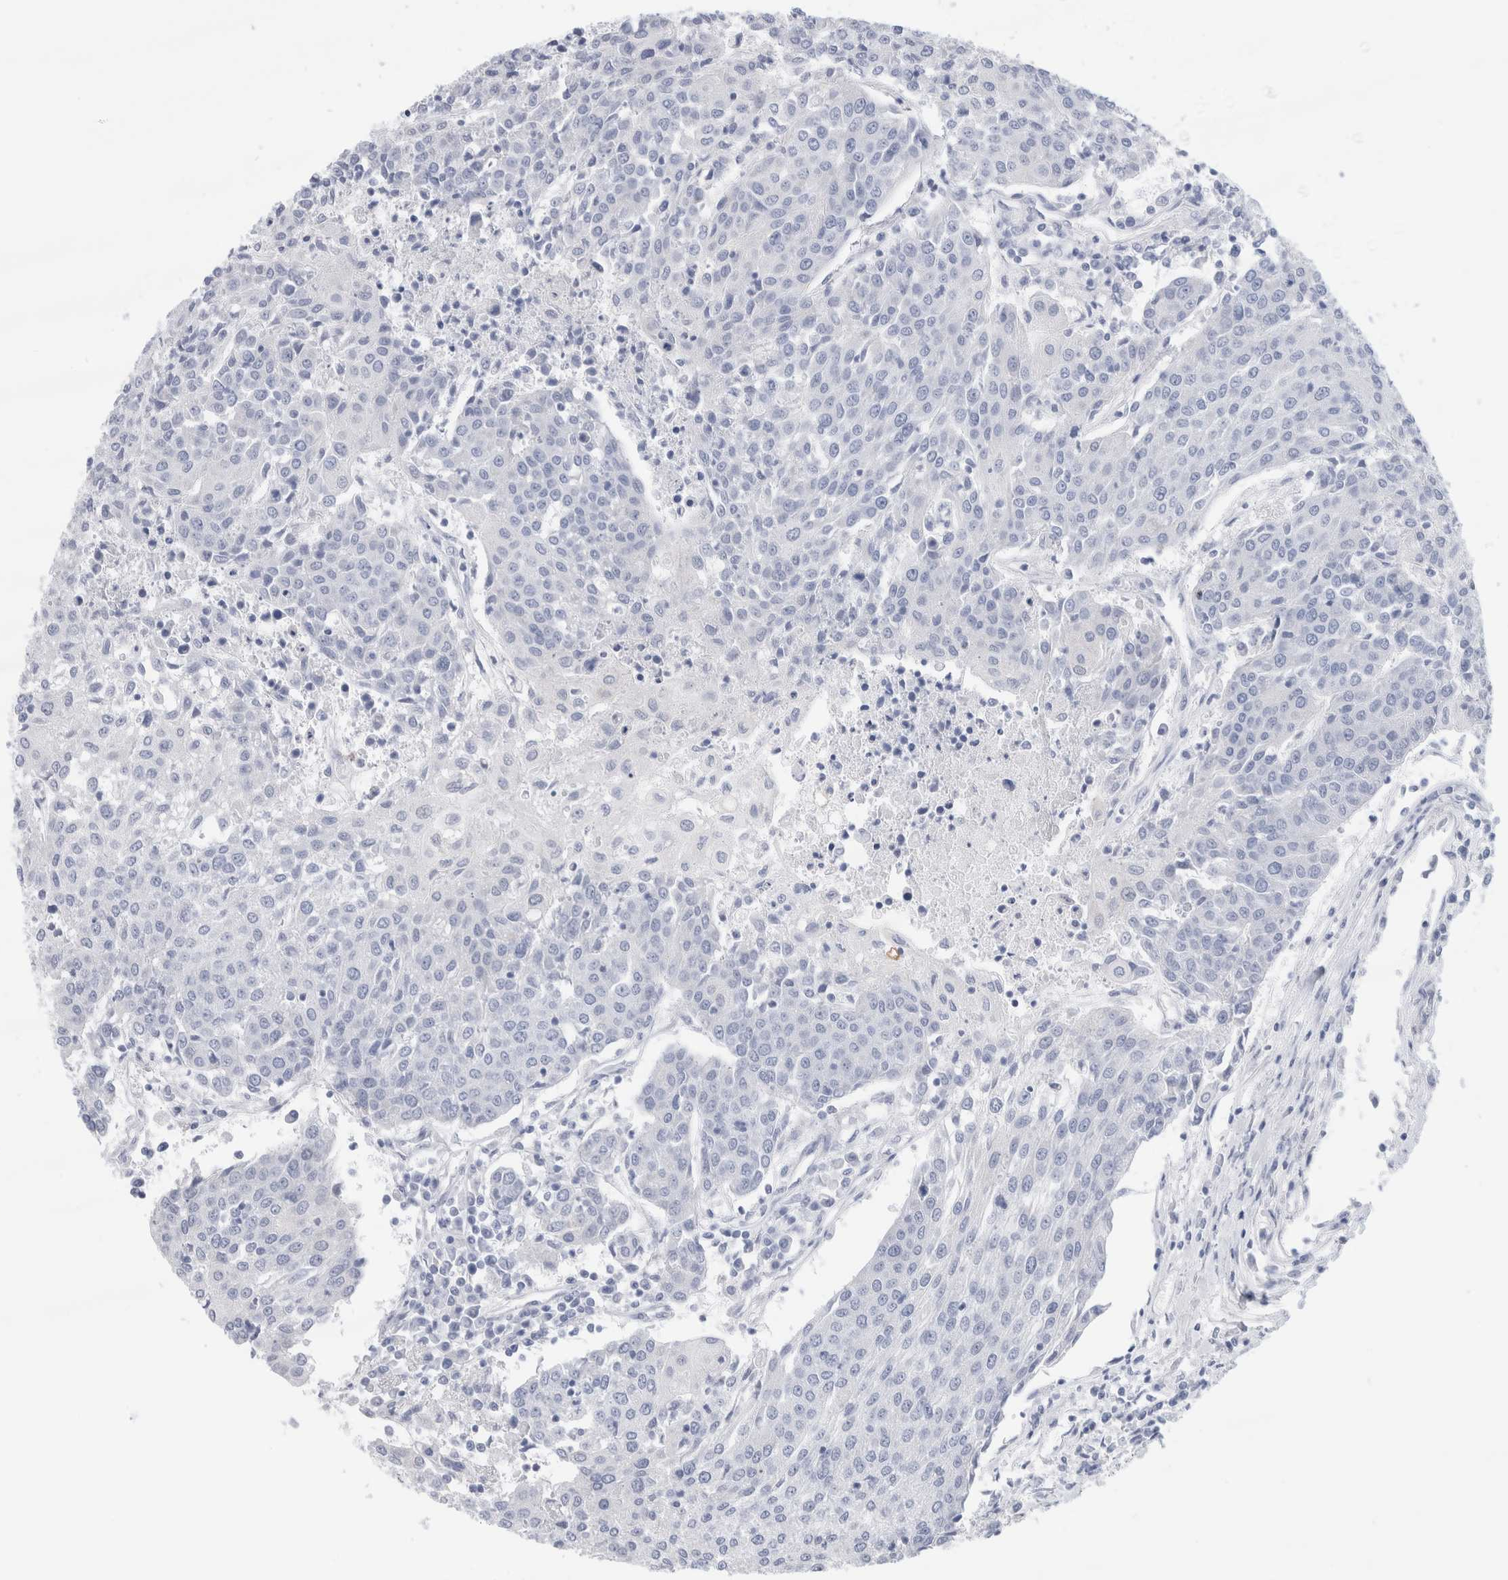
{"staining": {"intensity": "negative", "quantity": "none", "location": "none"}, "tissue": "urothelial cancer", "cell_type": "Tumor cells", "image_type": "cancer", "snomed": [{"axis": "morphology", "description": "Urothelial carcinoma, High grade"}, {"axis": "topography", "description": "Urinary bladder"}], "caption": "Immunohistochemical staining of human urothelial cancer displays no significant staining in tumor cells. (Brightfield microscopy of DAB immunohistochemistry (IHC) at high magnification).", "gene": "ECHDC2", "patient": {"sex": "female", "age": 85}}